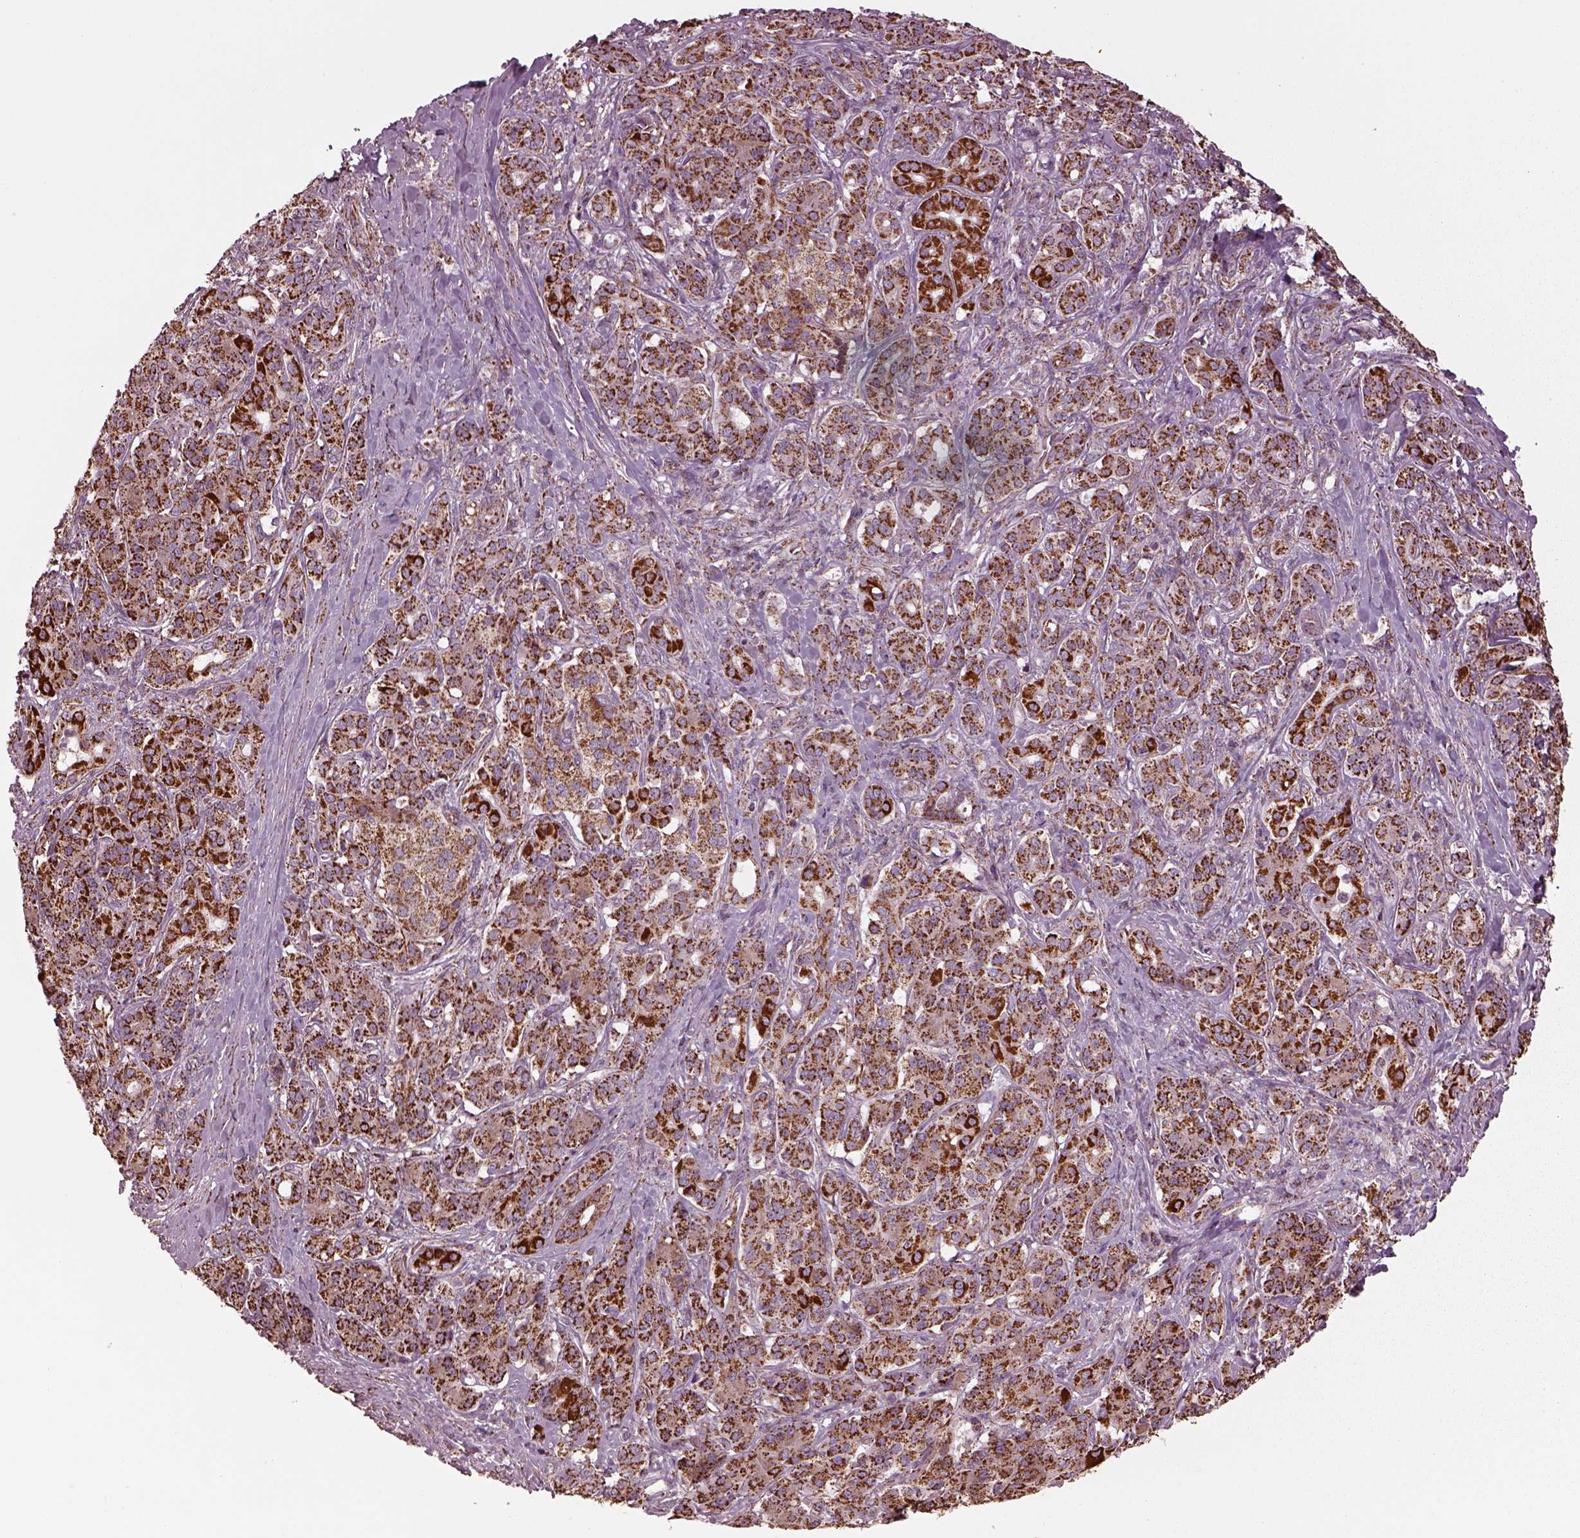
{"staining": {"intensity": "strong", "quantity": "<25%", "location": "cytoplasmic/membranous"}, "tissue": "pancreatic cancer", "cell_type": "Tumor cells", "image_type": "cancer", "snomed": [{"axis": "morphology", "description": "Normal tissue, NOS"}, {"axis": "morphology", "description": "Inflammation, NOS"}, {"axis": "morphology", "description": "Adenocarcinoma, NOS"}, {"axis": "topography", "description": "Pancreas"}], "caption": "The photomicrograph exhibits a brown stain indicating the presence of a protein in the cytoplasmic/membranous of tumor cells in pancreatic cancer (adenocarcinoma). Nuclei are stained in blue.", "gene": "TMEM254", "patient": {"sex": "male", "age": 57}}